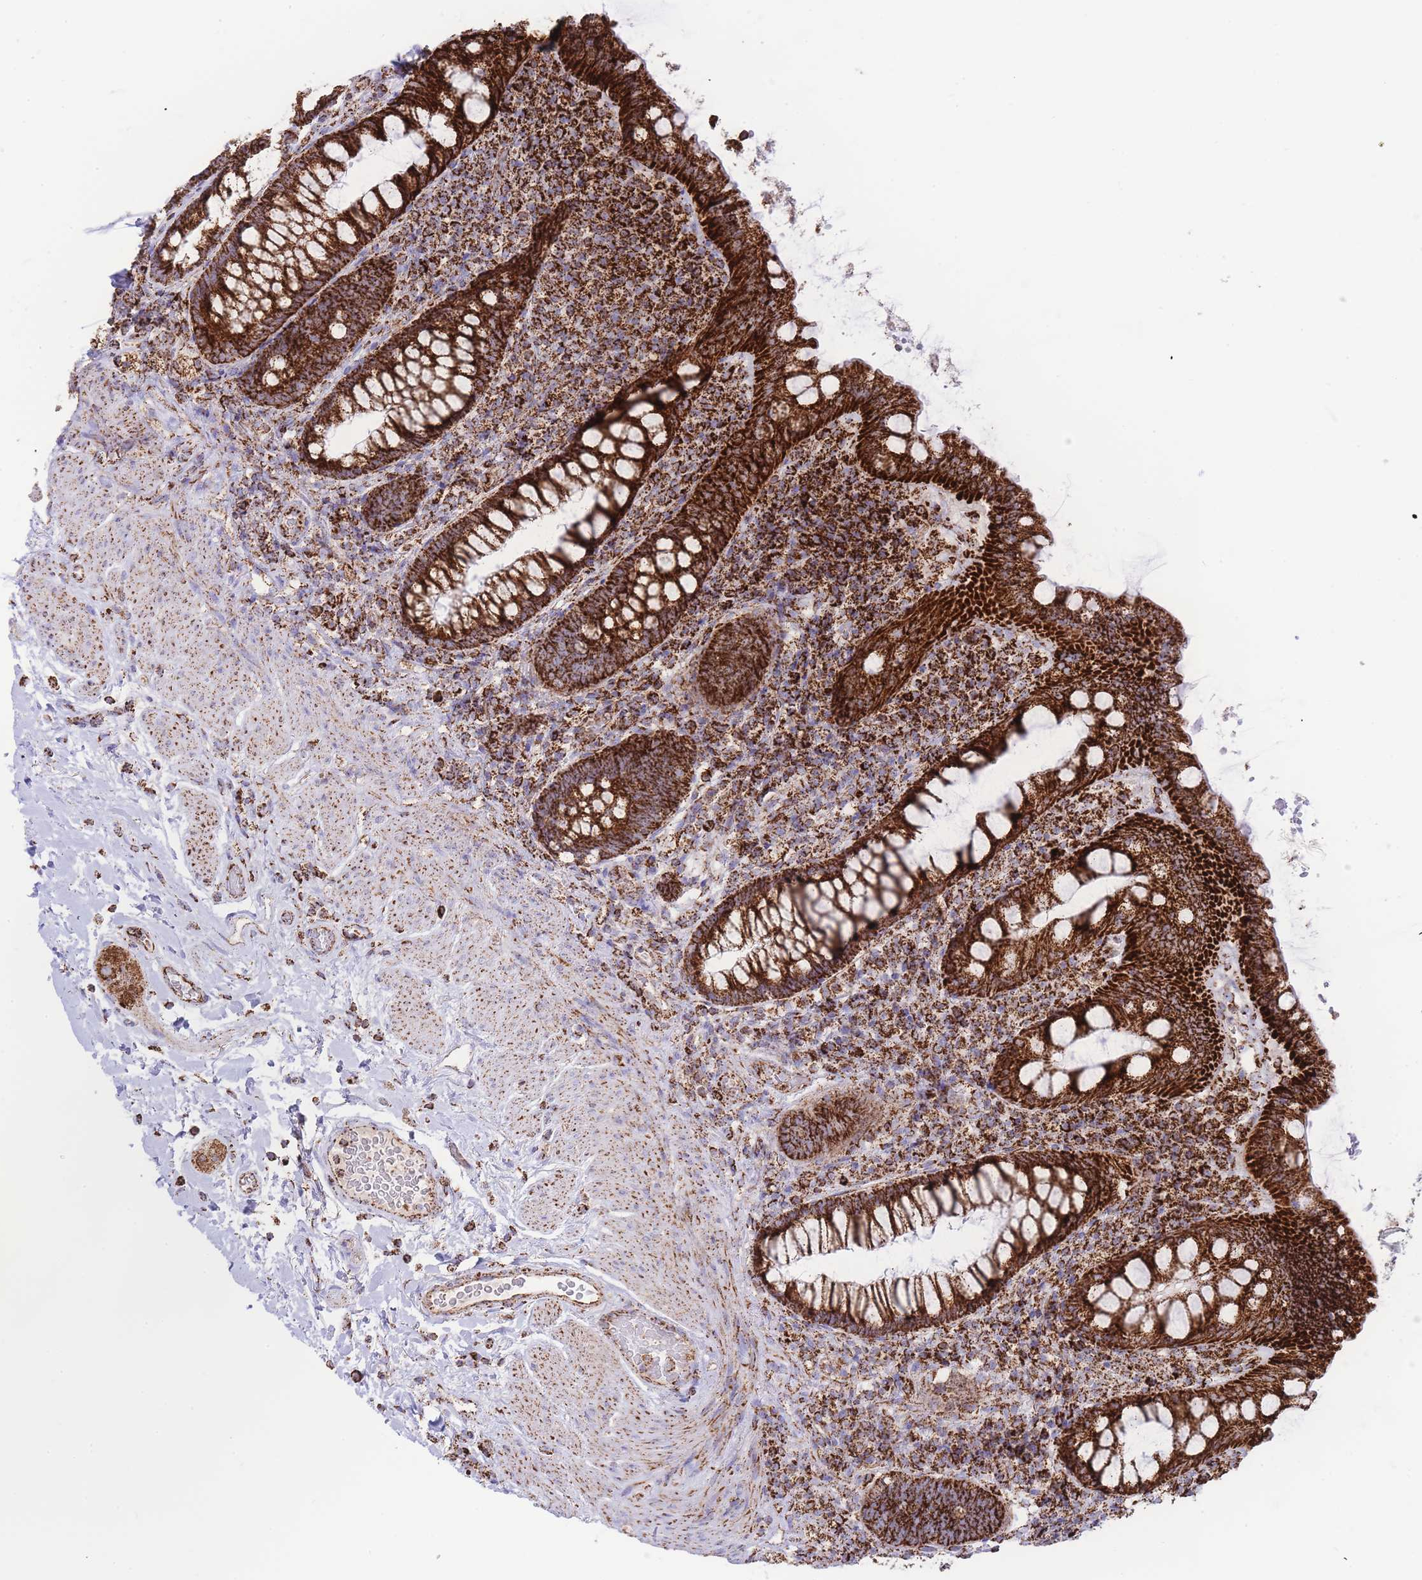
{"staining": {"intensity": "strong", "quantity": ">75%", "location": "cytoplasmic/membranous"}, "tissue": "rectum", "cell_type": "Glandular cells", "image_type": "normal", "snomed": [{"axis": "morphology", "description": "Normal tissue, NOS"}, {"axis": "topography", "description": "Rectum"}, {"axis": "topography", "description": "Peripheral nerve tissue"}], "caption": "IHC histopathology image of unremarkable human rectum stained for a protein (brown), which exhibits high levels of strong cytoplasmic/membranous expression in approximately >75% of glandular cells.", "gene": "GSTM1", "patient": {"sex": "female", "age": 69}}